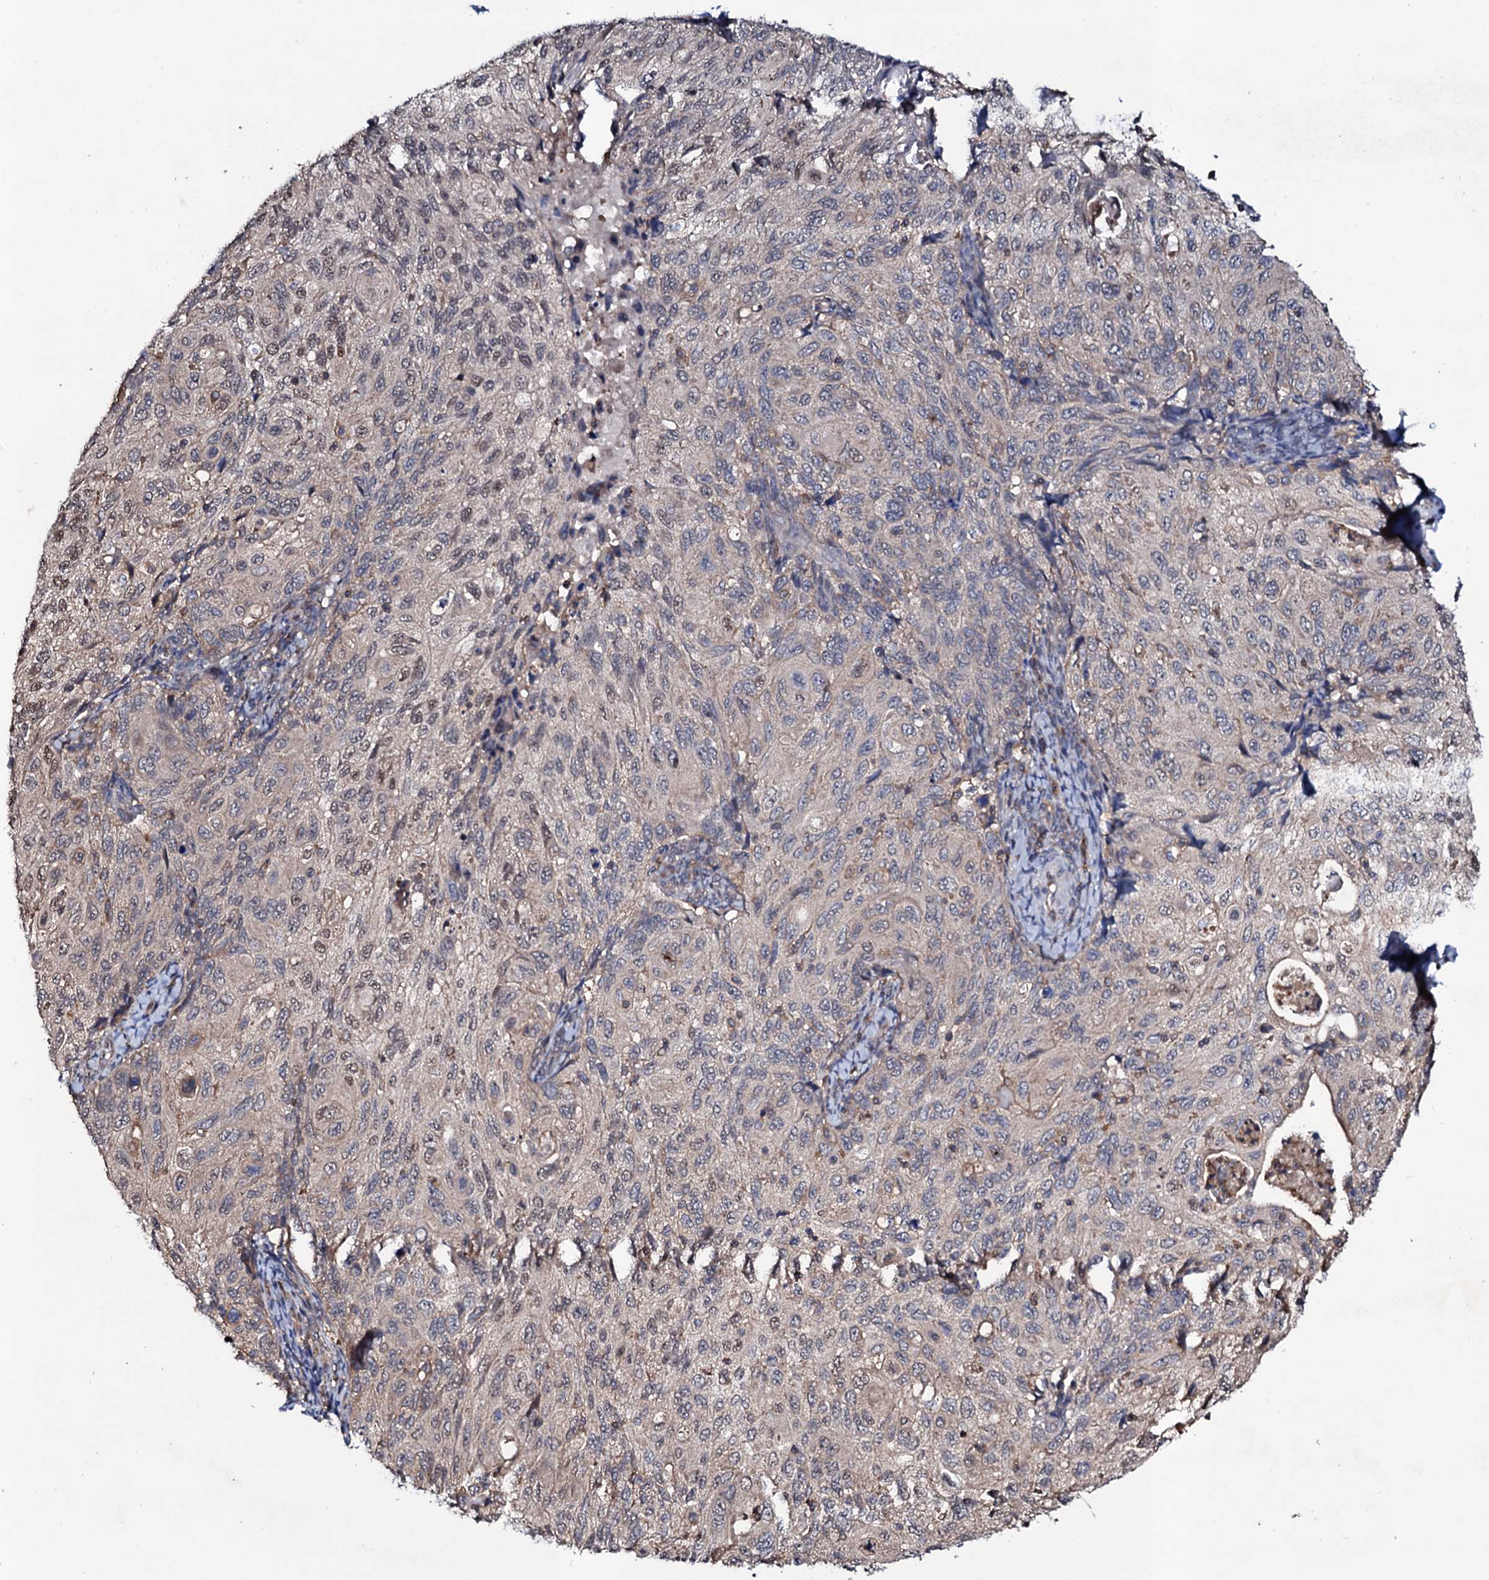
{"staining": {"intensity": "moderate", "quantity": "<25%", "location": "nuclear"}, "tissue": "cervical cancer", "cell_type": "Tumor cells", "image_type": "cancer", "snomed": [{"axis": "morphology", "description": "Squamous cell carcinoma, NOS"}, {"axis": "topography", "description": "Cervix"}], "caption": "The histopathology image displays a brown stain indicating the presence of a protein in the nuclear of tumor cells in cervical cancer.", "gene": "COG6", "patient": {"sex": "female", "age": 70}}